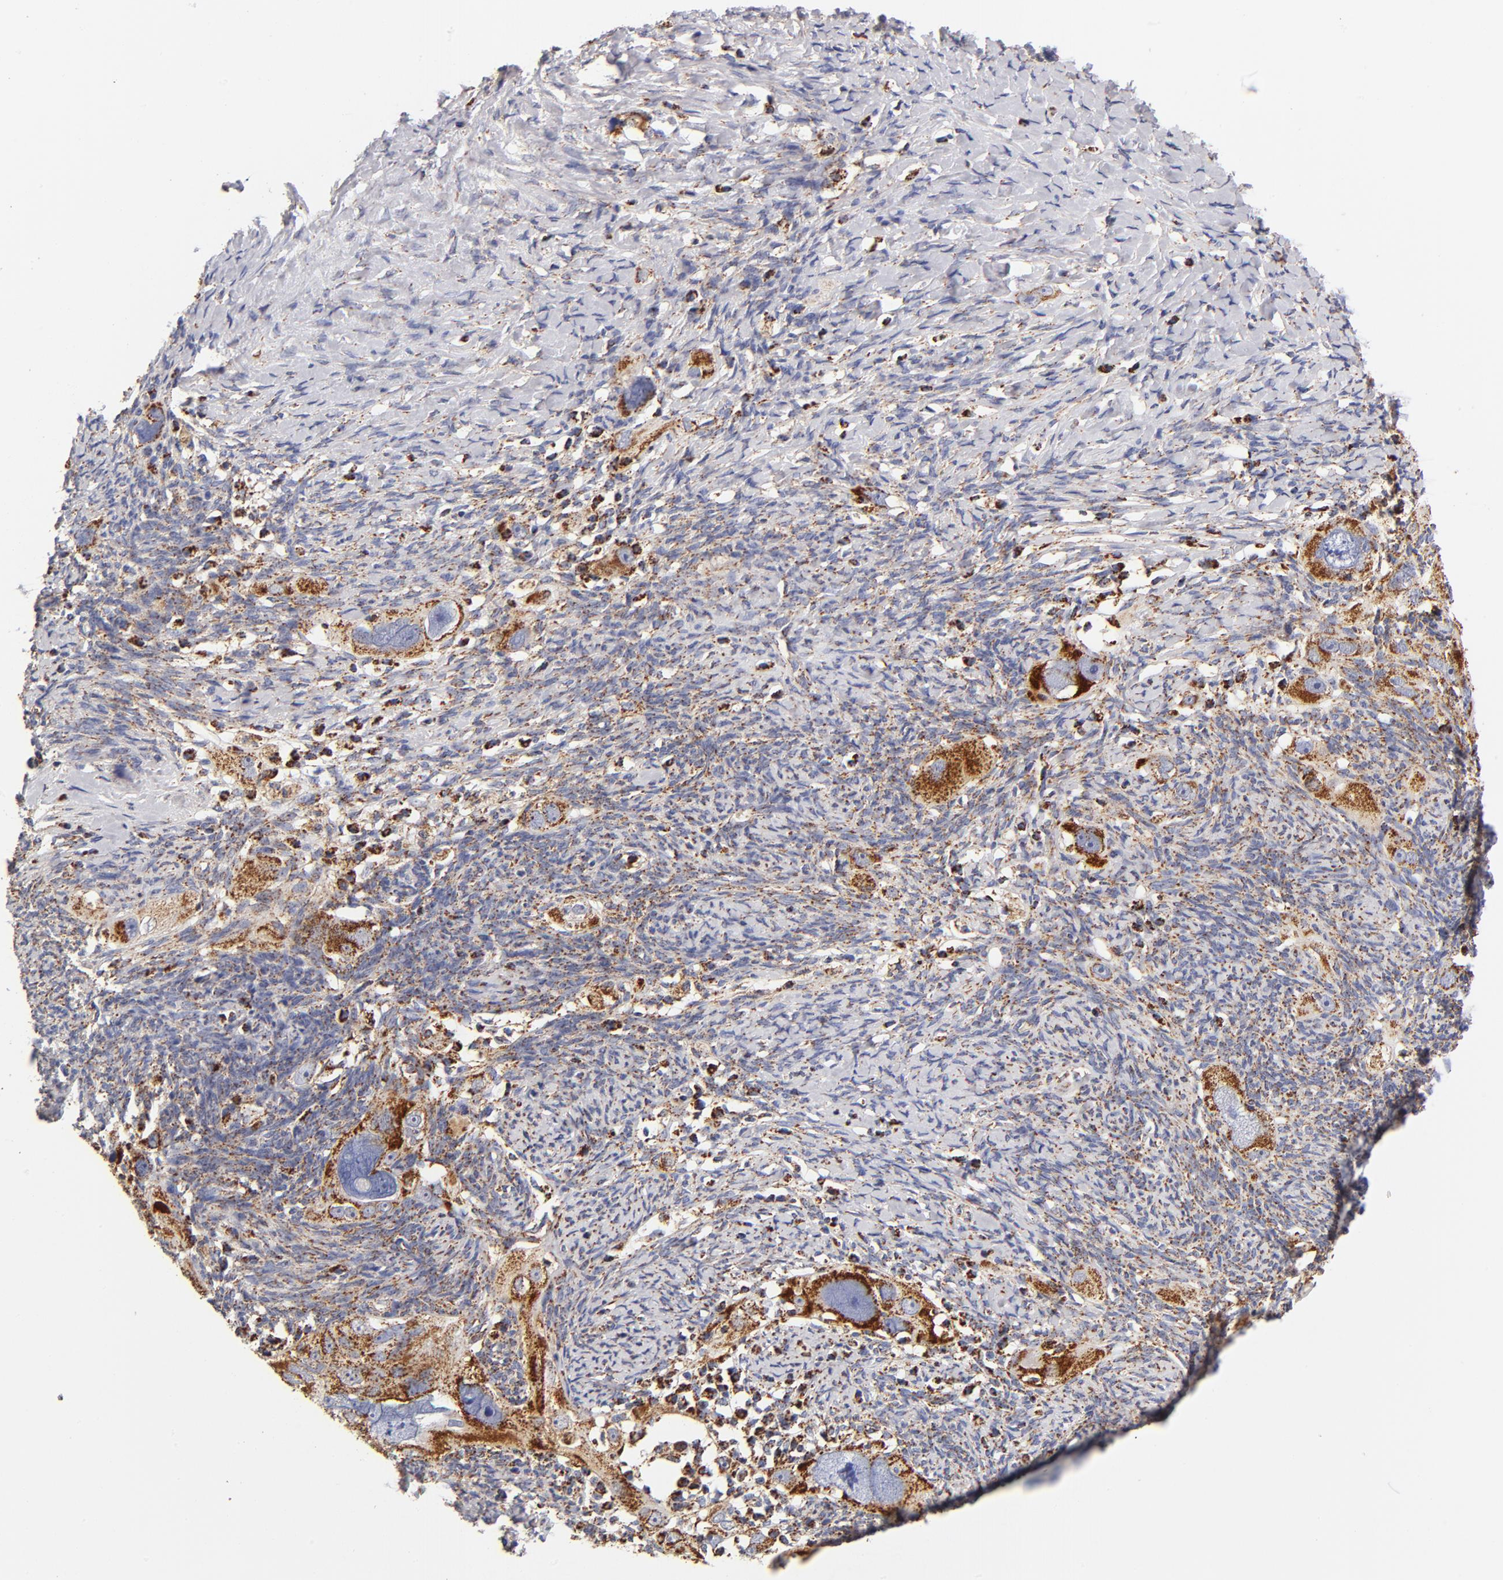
{"staining": {"intensity": "strong", "quantity": ">75%", "location": "cytoplasmic/membranous"}, "tissue": "ovarian cancer", "cell_type": "Tumor cells", "image_type": "cancer", "snomed": [{"axis": "morphology", "description": "Normal tissue, NOS"}, {"axis": "morphology", "description": "Cystadenocarcinoma, serous, NOS"}, {"axis": "topography", "description": "Ovary"}], "caption": "Immunohistochemical staining of human serous cystadenocarcinoma (ovarian) displays strong cytoplasmic/membranous protein positivity in approximately >75% of tumor cells.", "gene": "ECHS1", "patient": {"sex": "female", "age": 62}}